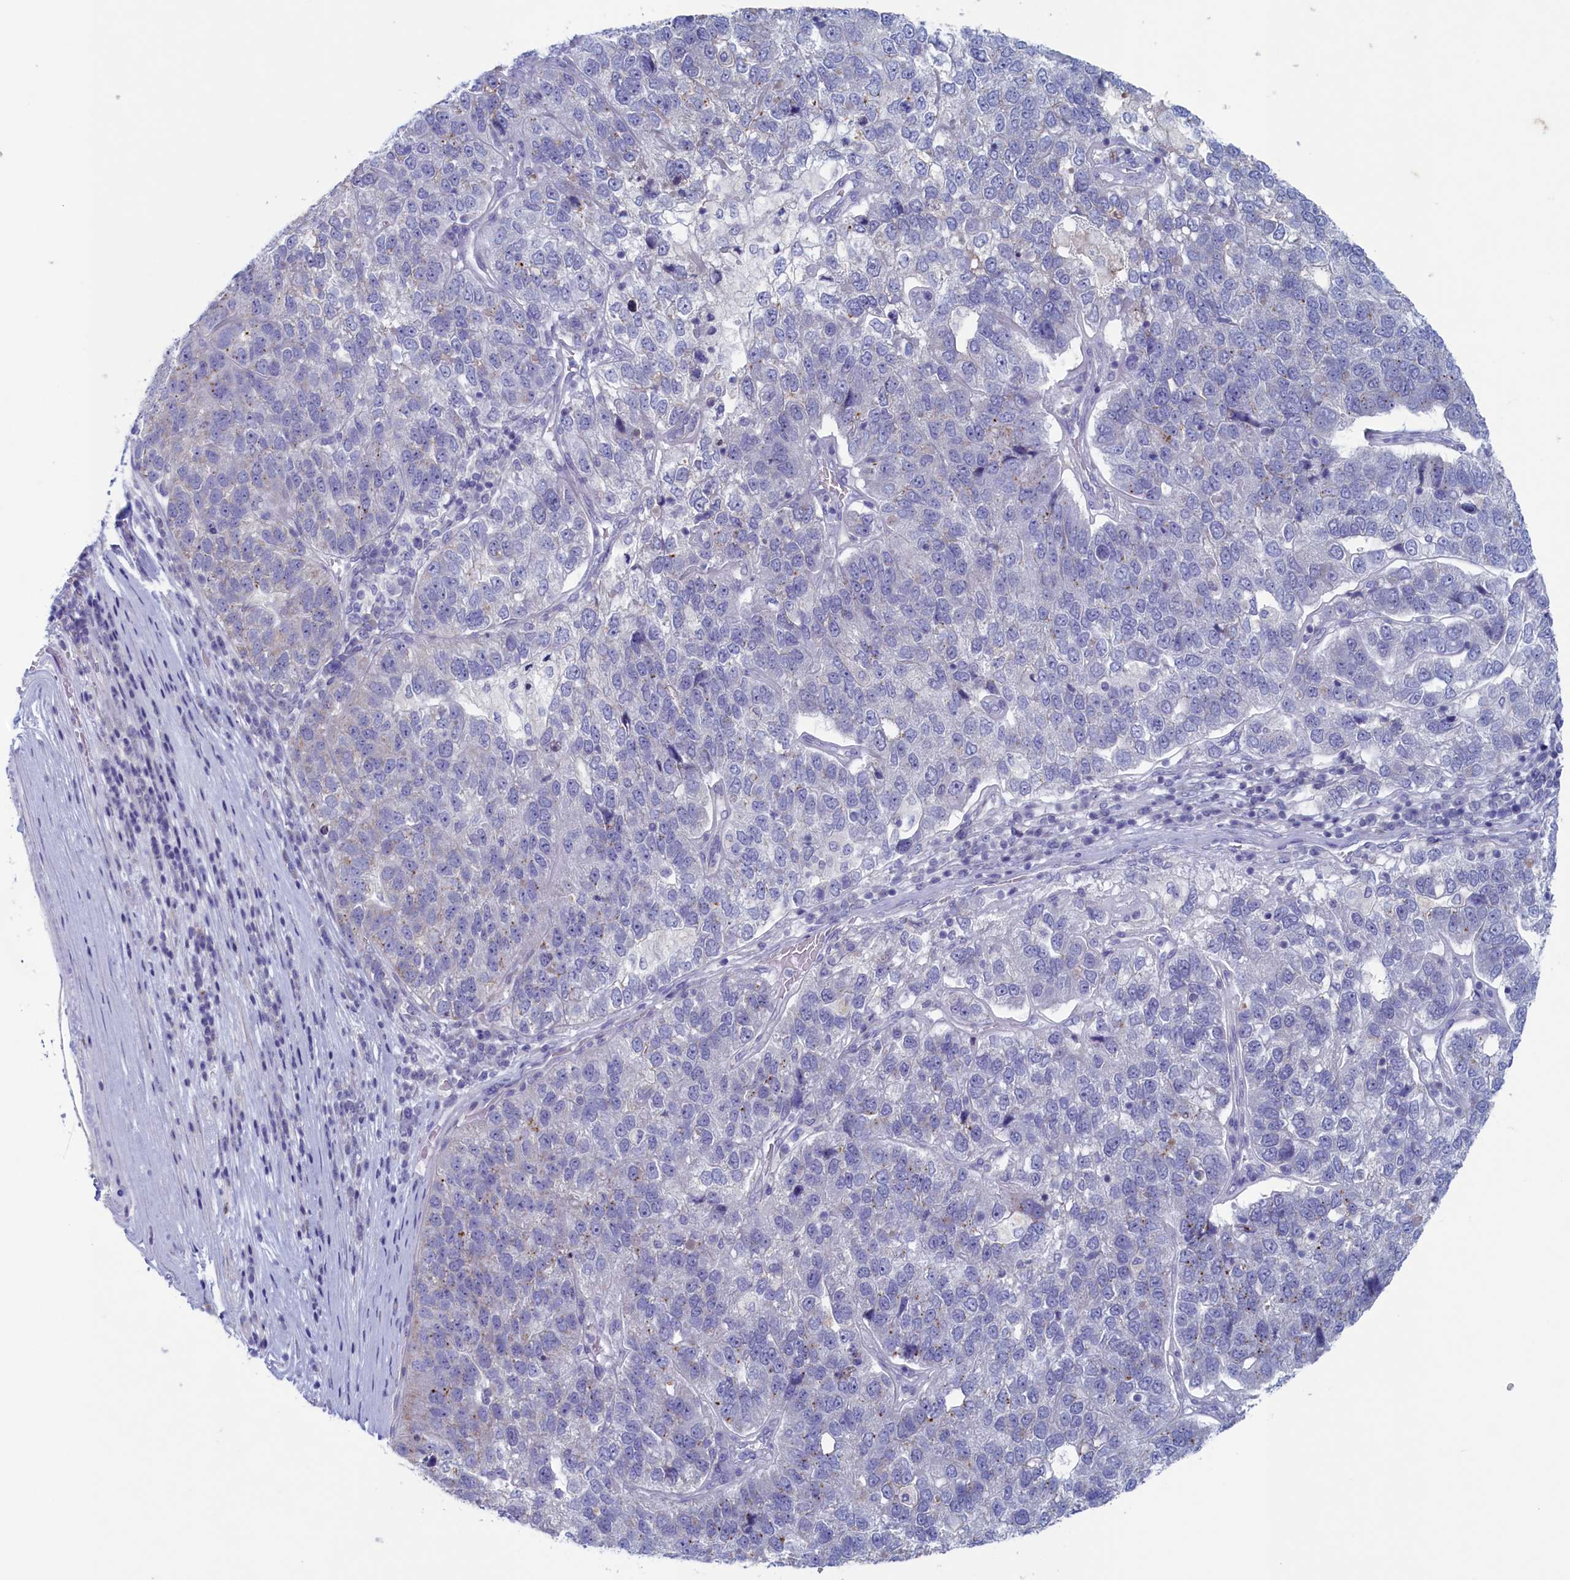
{"staining": {"intensity": "negative", "quantity": "none", "location": "none"}, "tissue": "pancreatic cancer", "cell_type": "Tumor cells", "image_type": "cancer", "snomed": [{"axis": "morphology", "description": "Adenocarcinoma, NOS"}, {"axis": "topography", "description": "Pancreas"}], "caption": "A histopathology image of pancreatic adenocarcinoma stained for a protein displays no brown staining in tumor cells.", "gene": "WDR76", "patient": {"sex": "female", "age": 61}}